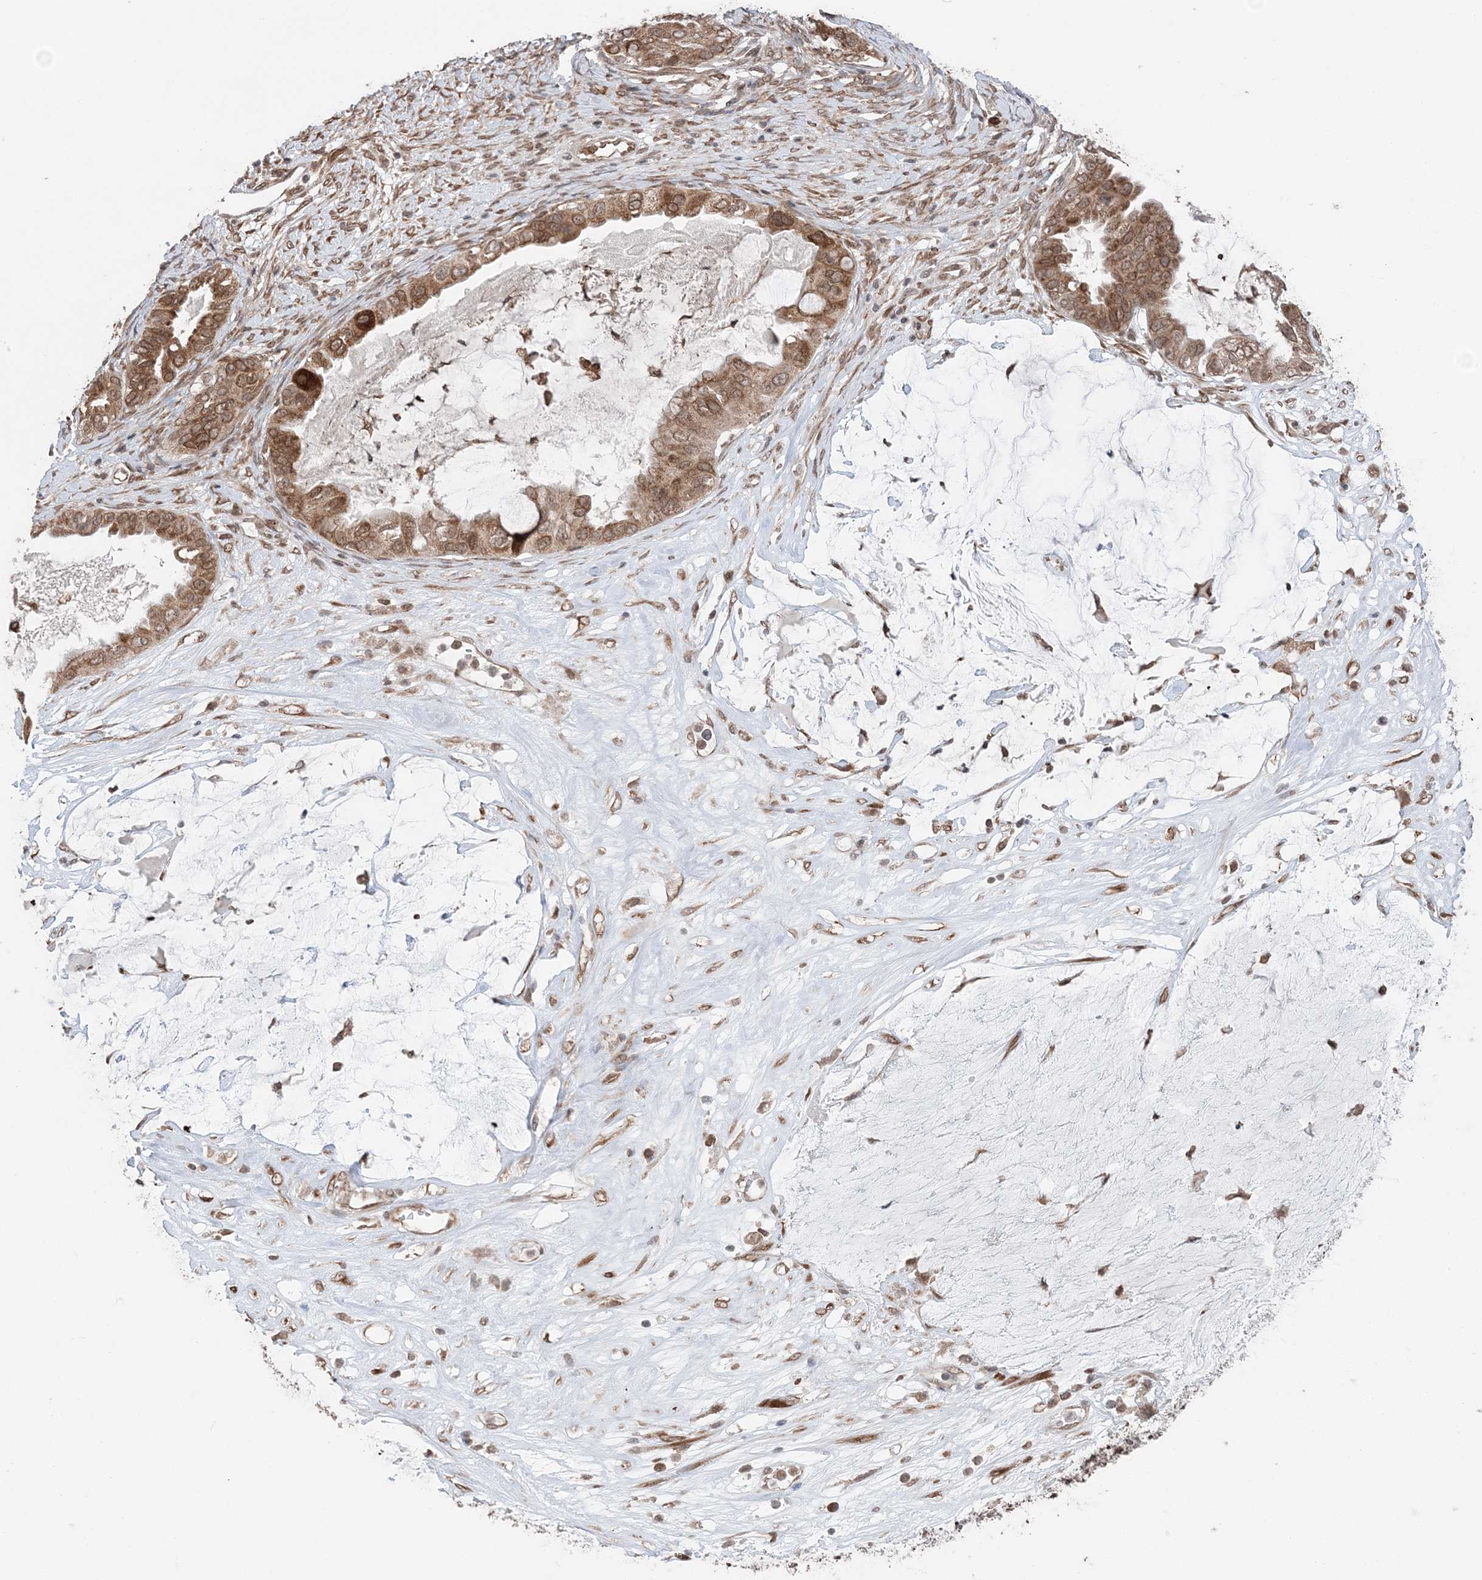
{"staining": {"intensity": "moderate", "quantity": ">75%", "location": "cytoplasmic/membranous"}, "tissue": "ovarian cancer", "cell_type": "Tumor cells", "image_type": "cancer", "snomed": [{"axis": "morphology", "description": "Cystadenocarcinoma, mucinous, NOS"}, {"axis": "topography", "description": "Ovary"}], "caption": "IHC photomicrograph of neoplastic tissue: human ovarian mucinous cystadenocarcinoma stained using immunohistochemistry (IHC) exhibits medium levels of moderate protein expression localized specifically in the cytoplasmic/membranous of tumor cells, appearing as a cytoplasmic/membranous brown color.", "gene": "TMED10", "patient": {"sex": "female", "age": 80}}